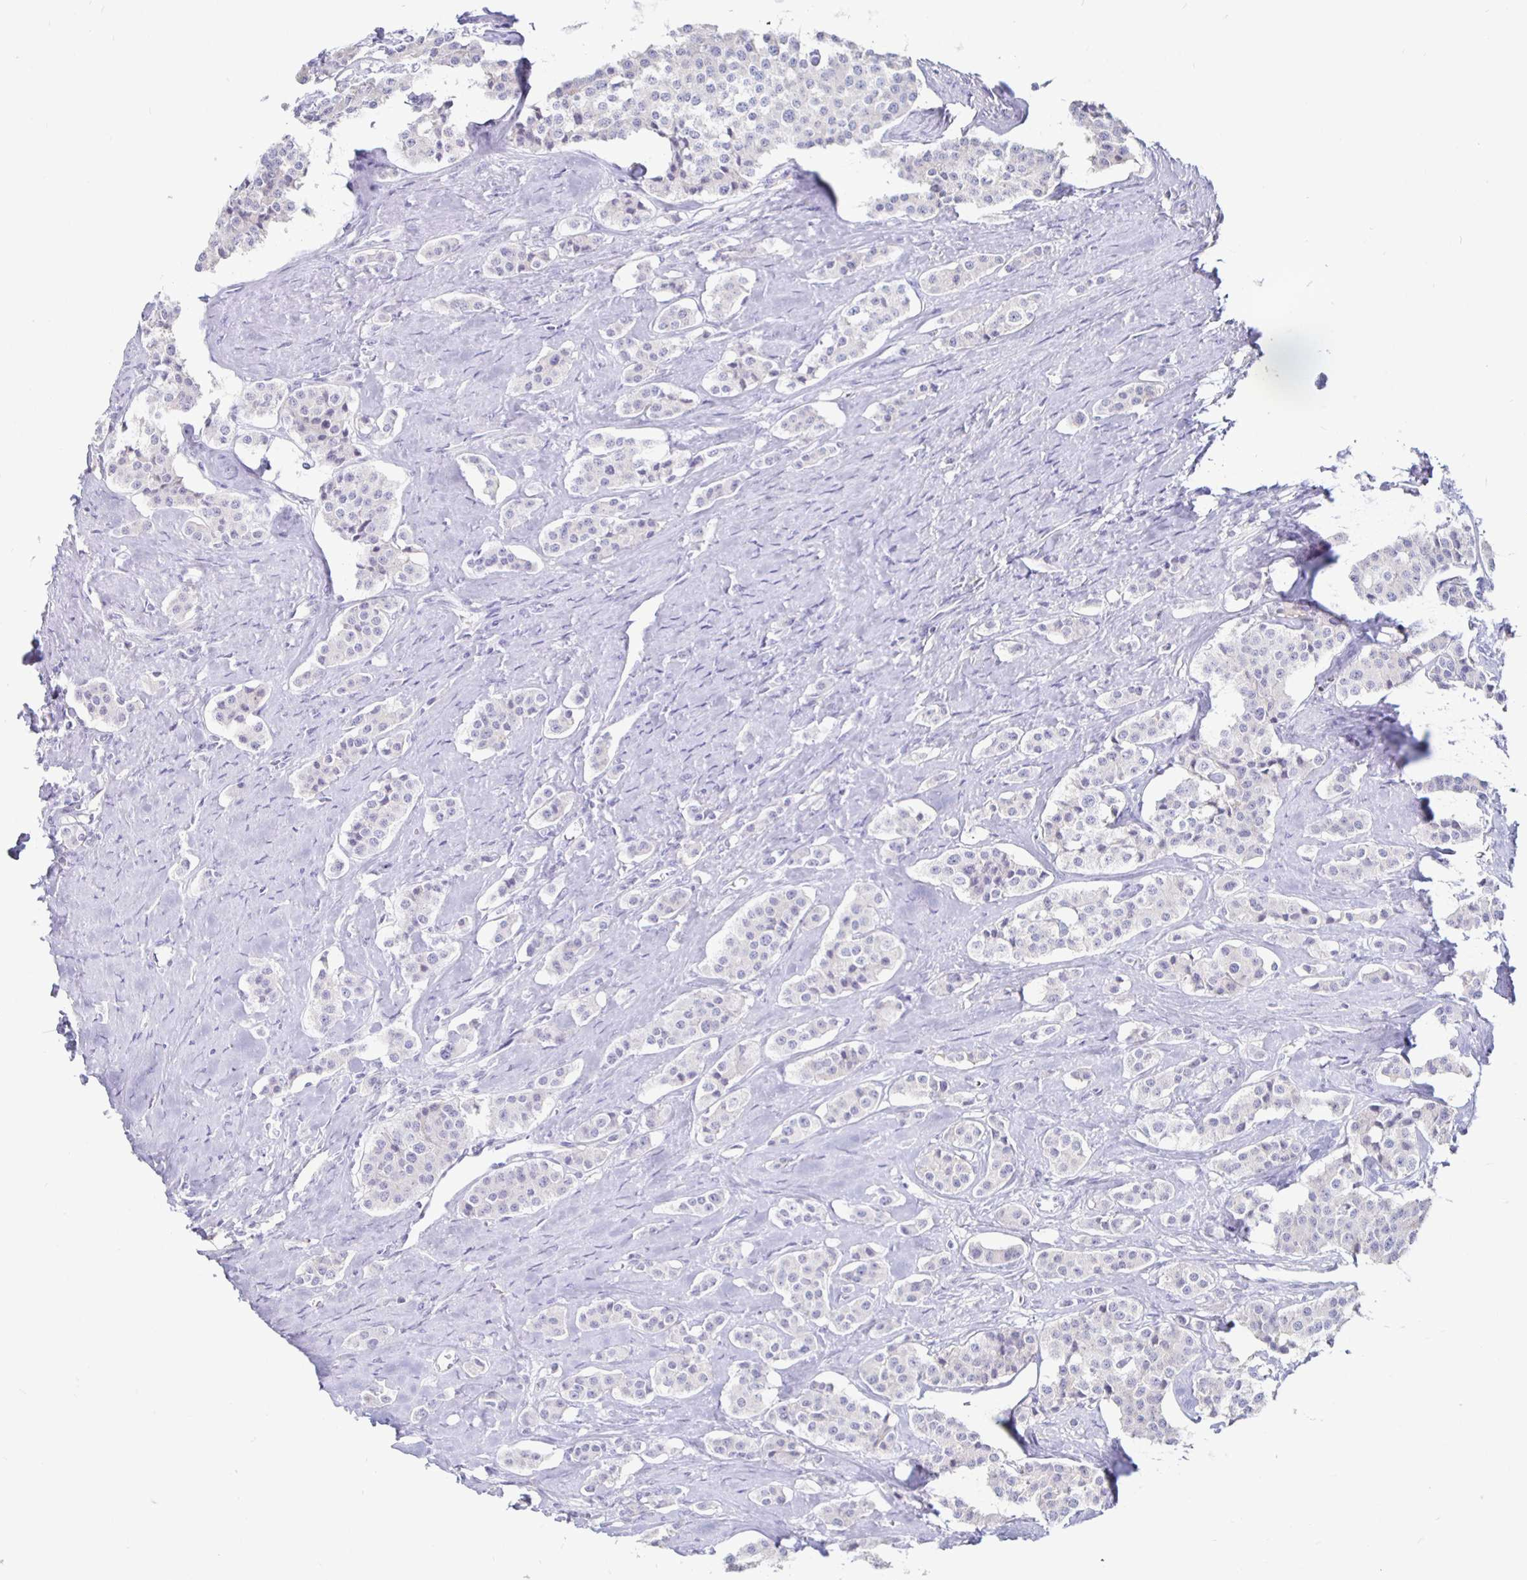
{"staining": {"intensity": "negative", "quantity": "none", "location": "none"}, "tissue": "carcinoid", "cell_type": "Tumor cells", "image_type": "cancer", "snomed": [{"axis": "morphology", "description": "Carcinoid, malignant, NOS"}, {"axis": "topography", "description": "Small intestine"}], "caption": "High magnification brightfield microscopy of malignant carcinoid stained with DAB (3,3'-diaminobenzidine) (brown) and counterstained with hematoxylin (blue): tumor cells show no significant expression.", "gene": "SIRPA", "patient": {"sex": "male", "age": 63}}